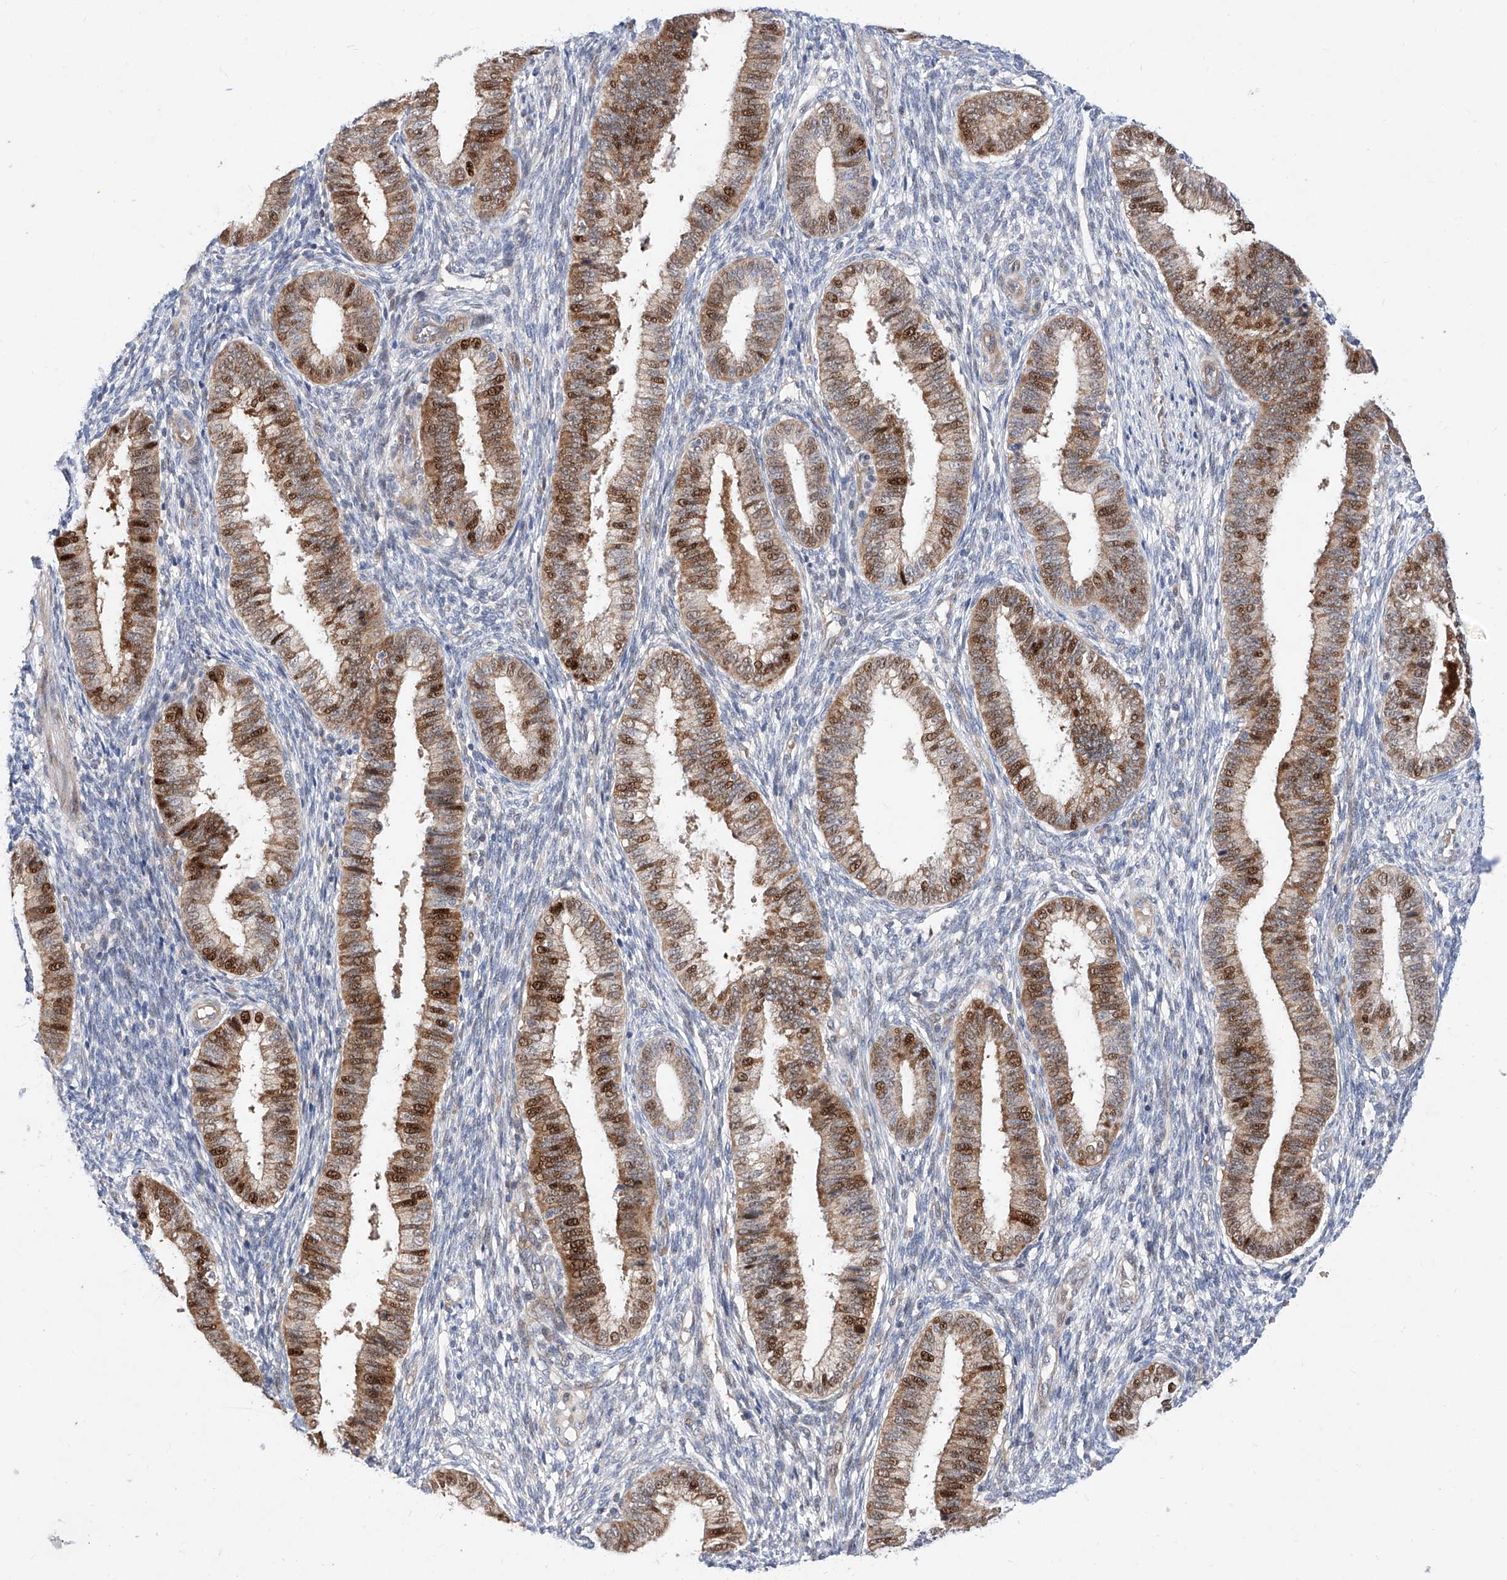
{"staining": {"intensity": "negative", "quantity": "none", "location": "none"}, "tissue": "endometrium", "cell_type": "Cells in endometrial stroma", "image_type": "normal", "snomed": [{"axis": "morphology", "description": "Normal tissue, NOS"}, {"axis": "topography", "description": "Endometrium"}], "caption": "This is a photomicrograph of immunohistochemistry staining of unremarkable endometrium, which shows no positivity in cells in endometrial stroma. (DAB IHC visualized using brightfield microscopy, high magnification).", "gene": "FUCA2", "patient": {"sex": "female", "age": 39}}